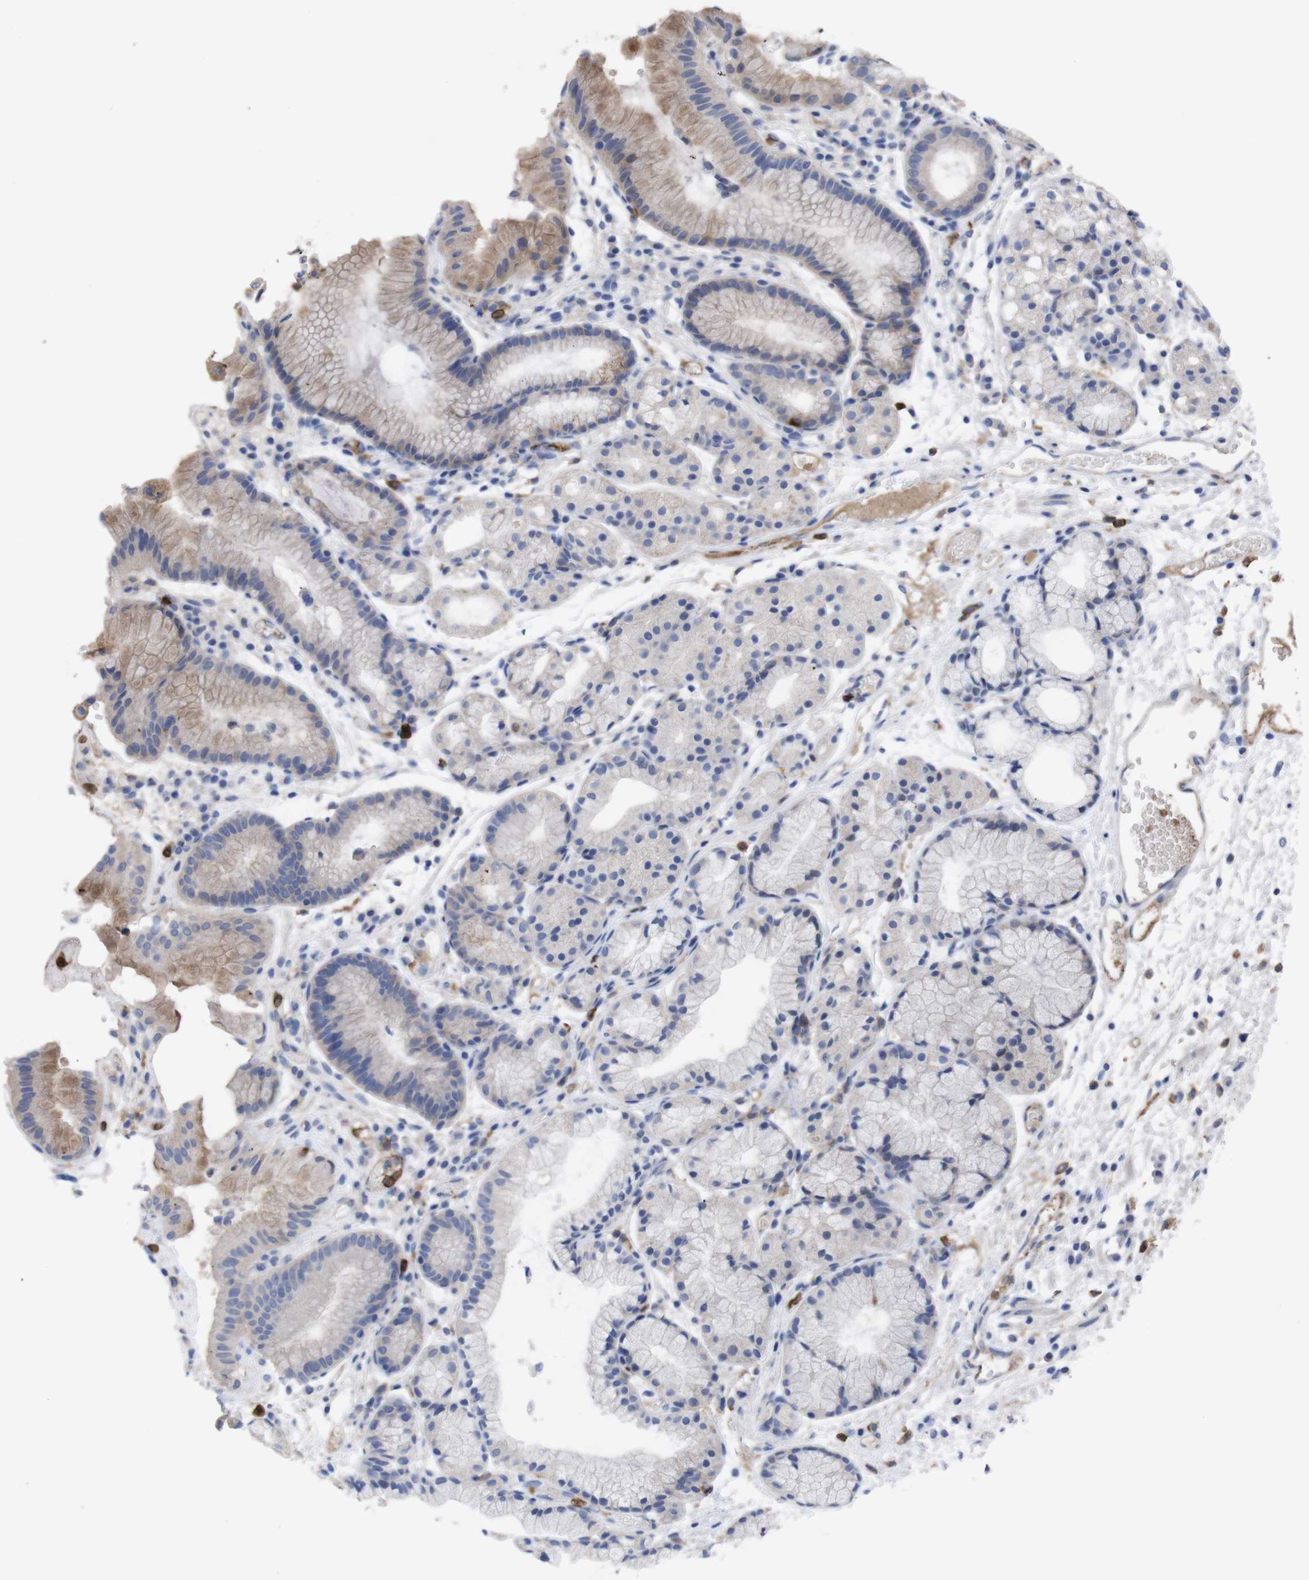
{"staining": {"intensity": "weak", "quantity": "25%-75%", "location": "cytoplasmic/membranous"}, "tissue": "stomach", "cell_type": "Glandular cells", "image_type": "normal", "snomed": [{"axis": "morphology", "description": "Normal tissue, NOS"}, {"axis": "topography", "description": "Stomach, upper"}], "caption": "Protein expression analysis of benign stomach reveals weak cytoplasmic/membranous positivity in about 25%-75% of glandular cells. (Brightfield microscopy of DAB IHC at high magnification).", "gene": "C5AR1", "patient": {"sex": "male", "age": 72}}